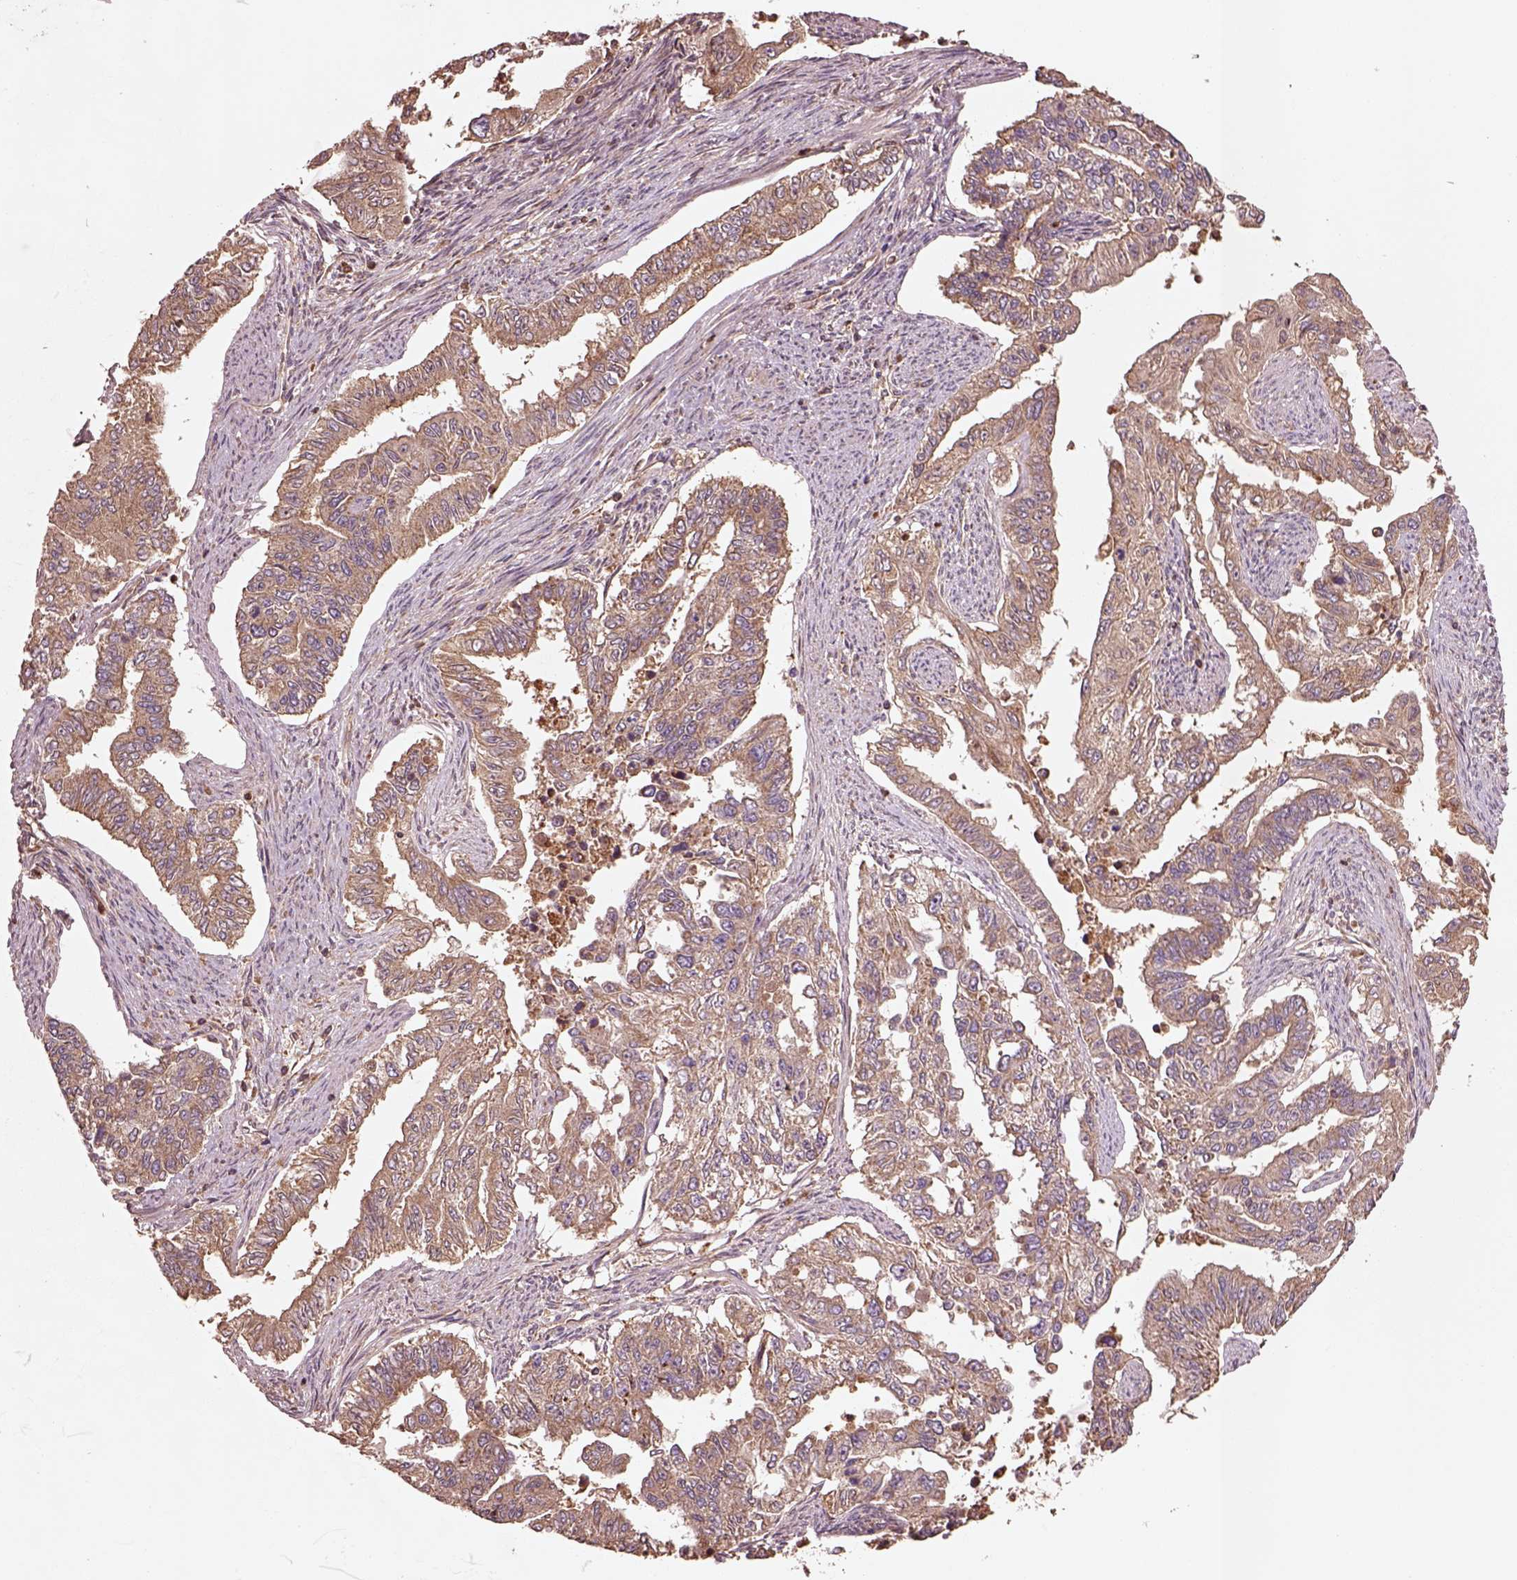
{"staining": {"intensity": "moderate", "quantity": ">75%", "location": "cytoplasmic/membranous"}, "tissue": "endometrial cancer", "cell_type": "Tumor cells", "image_type": "cancer", "snomed": [{"axis": "morphology", "description": "Adenocarcinoma, NOS"}, {"axis": "topography", "description": "Uterus"}], "caption": "The immunohistochemical stain highlights moderate cytoplasmic/membranous staining in tumor cells of endometrial adenocarcinoma tissue. Immunohistochemistry stains the protein of interest in brown and the nuclei are stained blue.", "gene": "TRADD", "patient": {"sex": "female", "age": 59}}